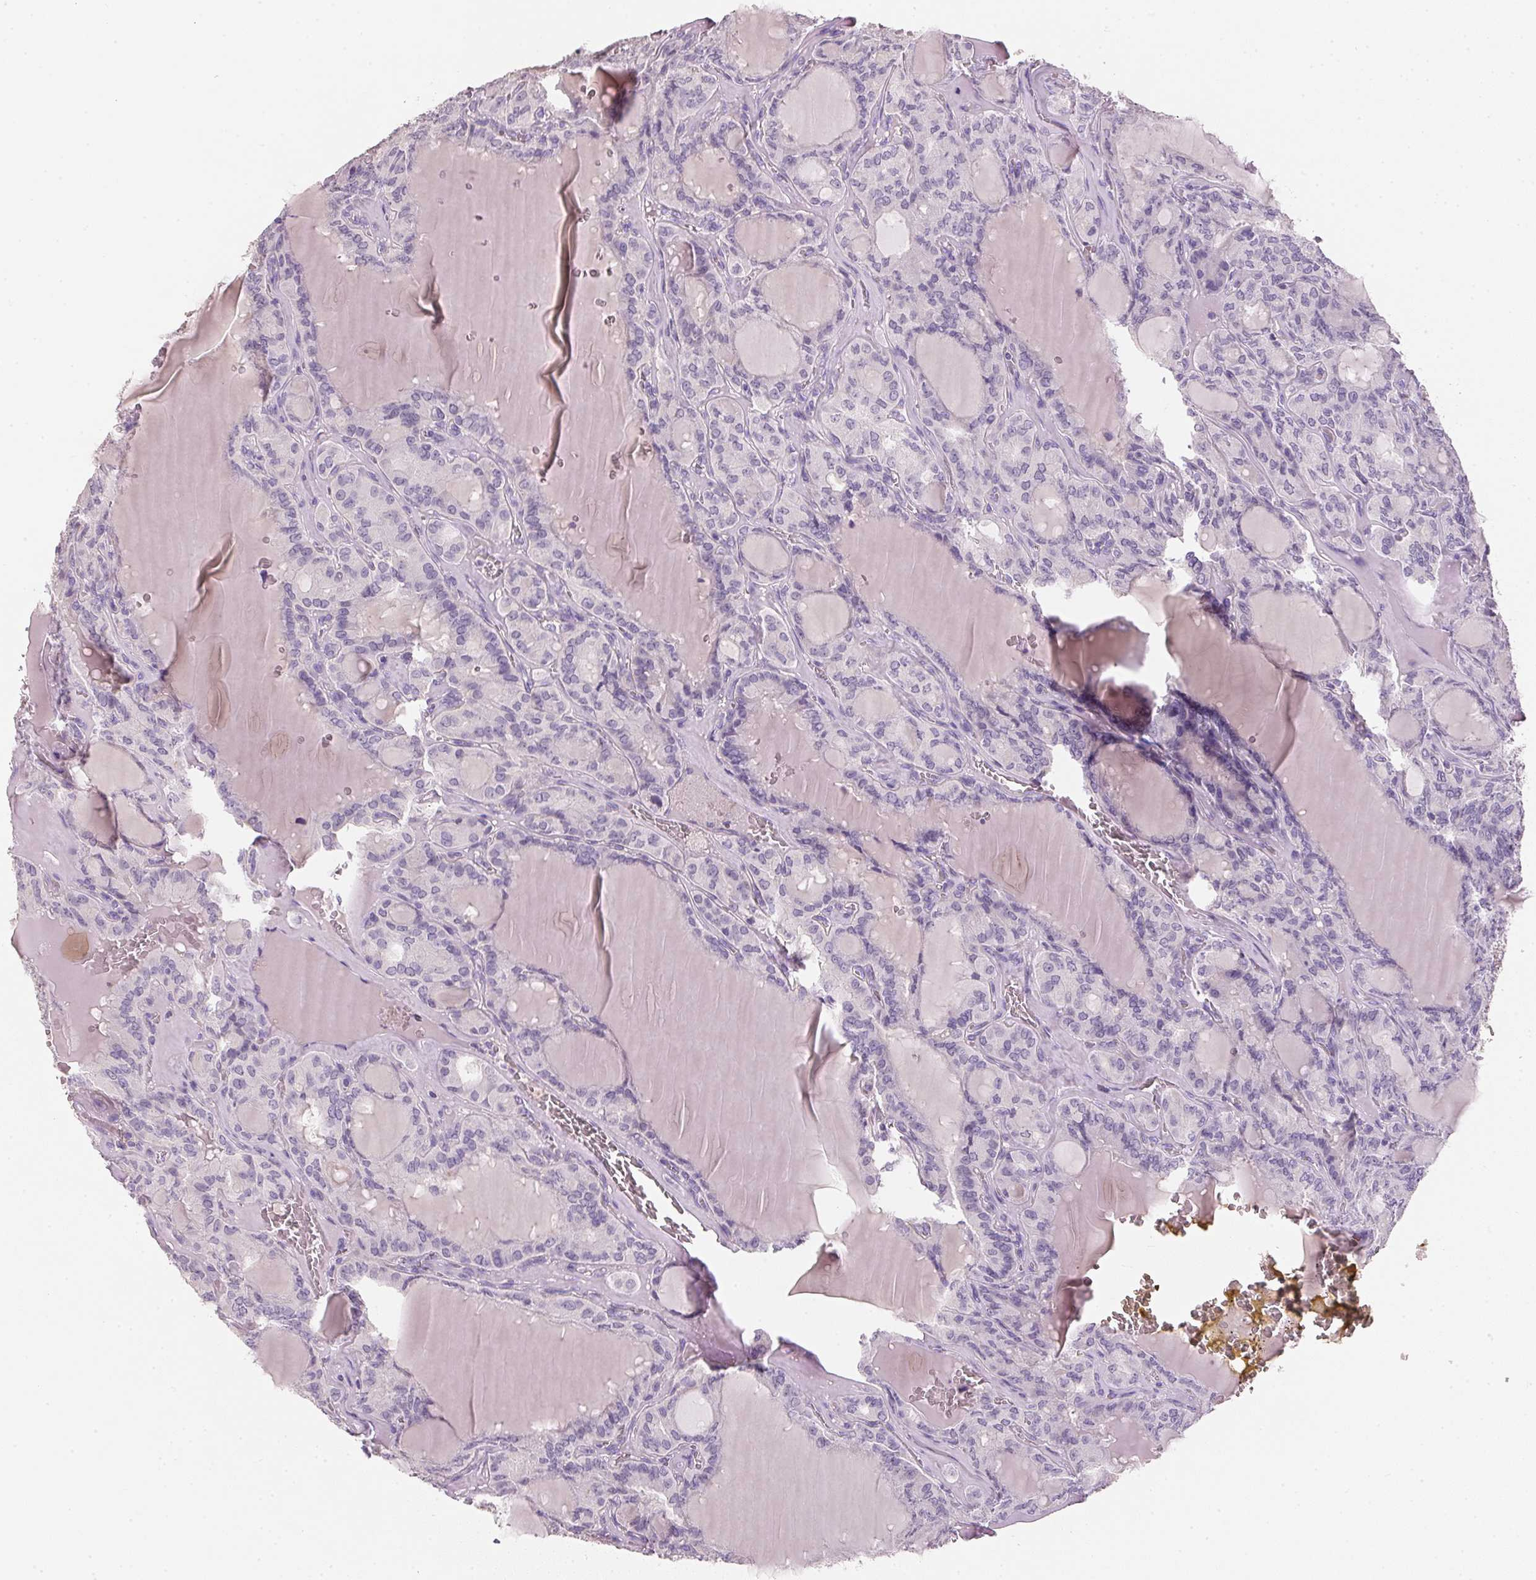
{"staining": {"intensity": "negative", "quantity": "none", "location": "none"}, "tissue": "thyroid cancer", "cell_type": "Tumor cells", "image_type": "cancer", "snomed": [{"axis": "morphology", "description": "Papillary adenocarcinoma, NOS"}, {"axis": "topography", "description": "Thyroid gland"}], "caption": "An immunohistochemistry (IHC) micrograph of papillary adenocarcinoma (thyroid) is shown. There is no staining in tumor cells of papillary adenocarcinoma (thyroid).", "gene": "HSD17B1", "patient": {"sex": "male", "age": 87}}